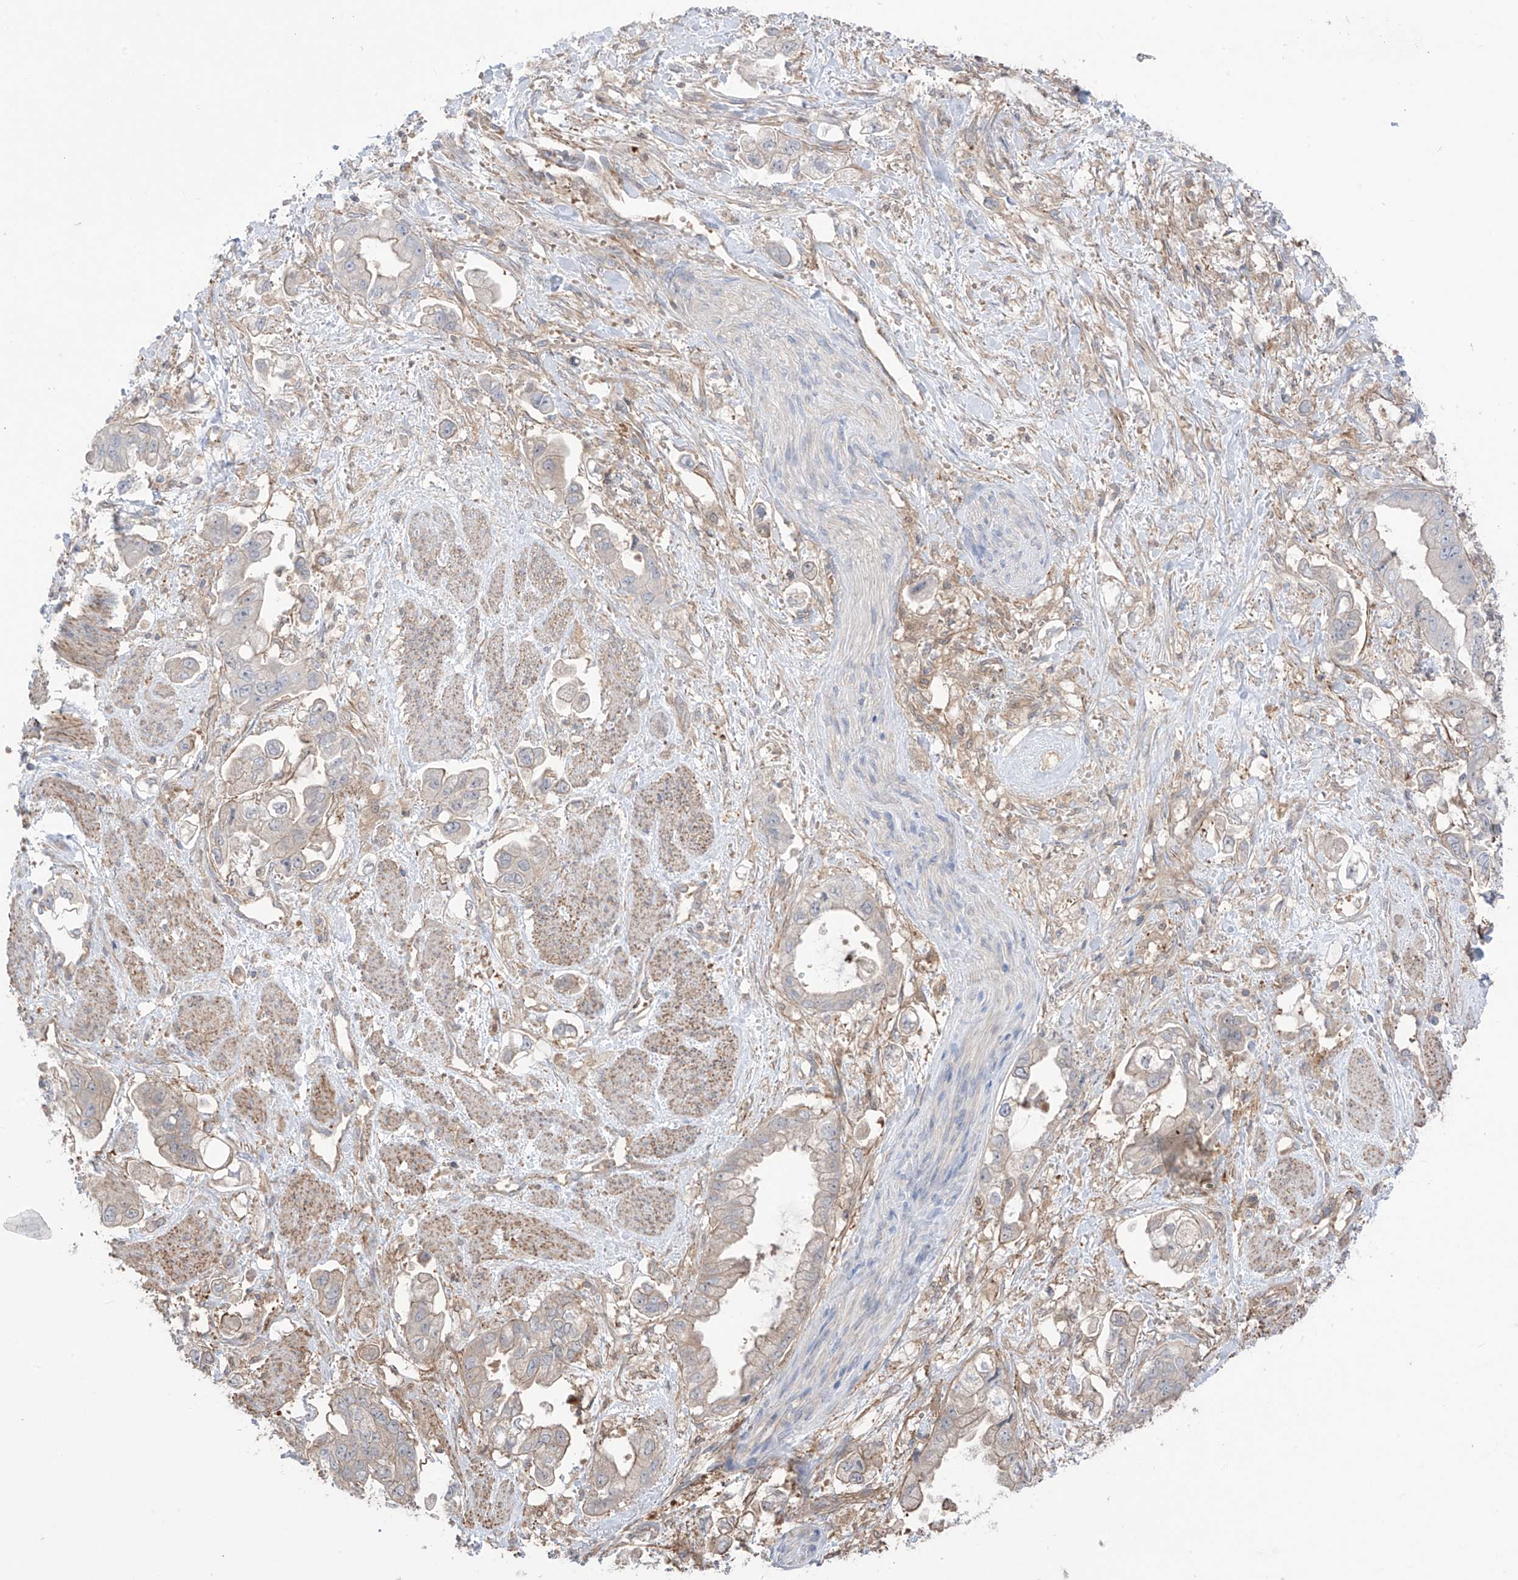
{"staining": {"intensity": "negative", "quantity": "none", "location": "none"}, "tissue": "stomach cancer", "cell_type": "Tumor cells", "image_type": "cancer", "snomed": [{"axis": "morphology", "description": "Adenocarcinoma, NOS"}, {"axis": "topography", "description": "Stomach"}], "caption": "Immunohistochemistry histopathology image of human adenocarcinoma (stomach) stained for a protein (brown), which demonstrates no positivity in tumor cells.", "gene": "TRMU", "patient": {"sex": "male", "age": 62}}